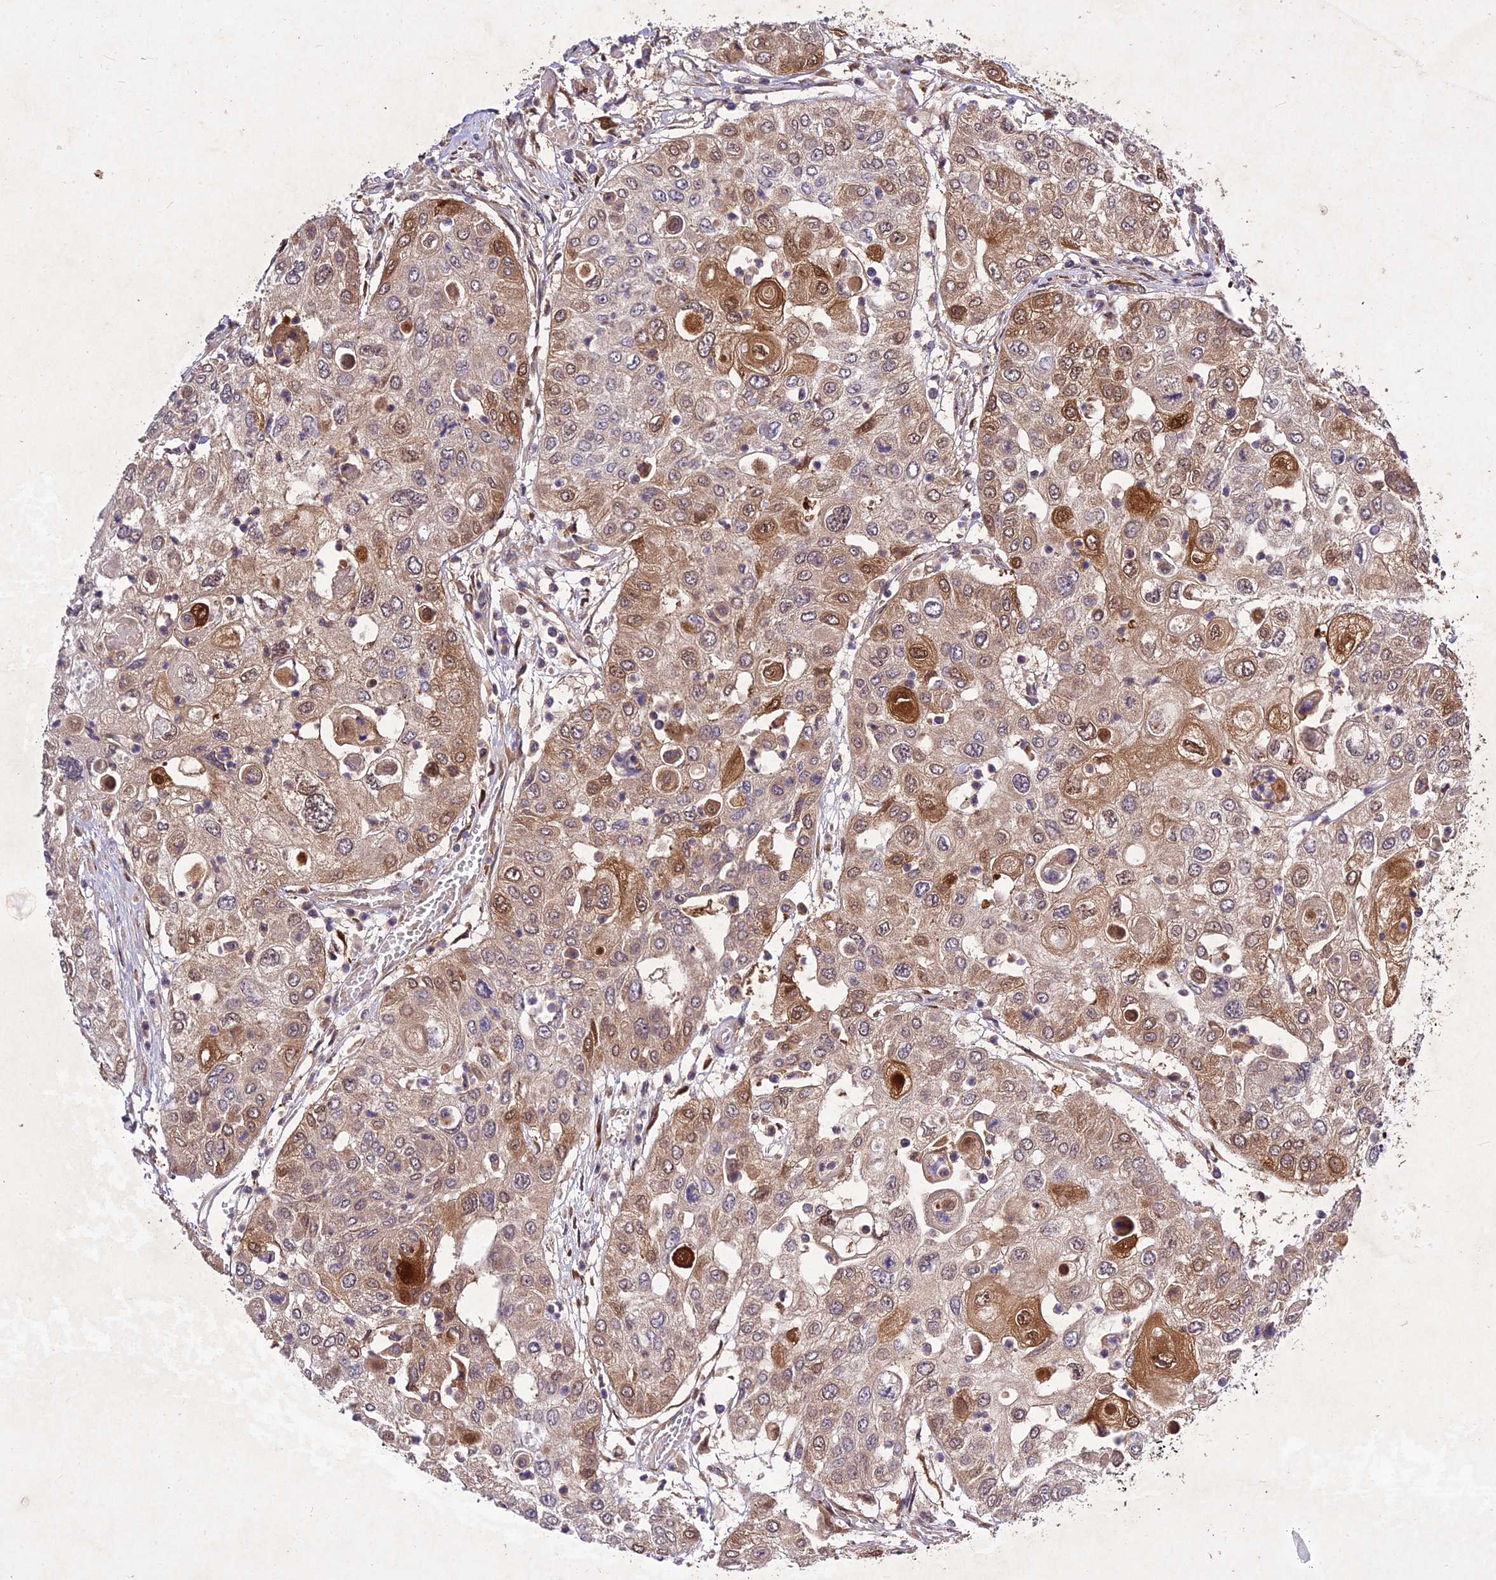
{"staining": {"intensity": "moderate", "quantity": "25%-75%", "location": "cytoplasmic/membranous,nuclear"}, "tissue": "urothelial cancer", "cell_type": "Tumor cells", "image_type": "cancer", "snomed": [{"axis": "morphology", "description": "Urothelial carcinoma, High grade"}, {"axis": "topography", "description": "Urinary bladder"}], "caption": "Tumor cells display moderate cytoplasmic/membranous and nuclear staining in about 25%-75% of cells in high-grade urothelial carcinoma. (DAB = brown stain, brightfield microscopy at high magnification).", "gene": "MKKS", "patient": {"sex": "female", "age": 79}}